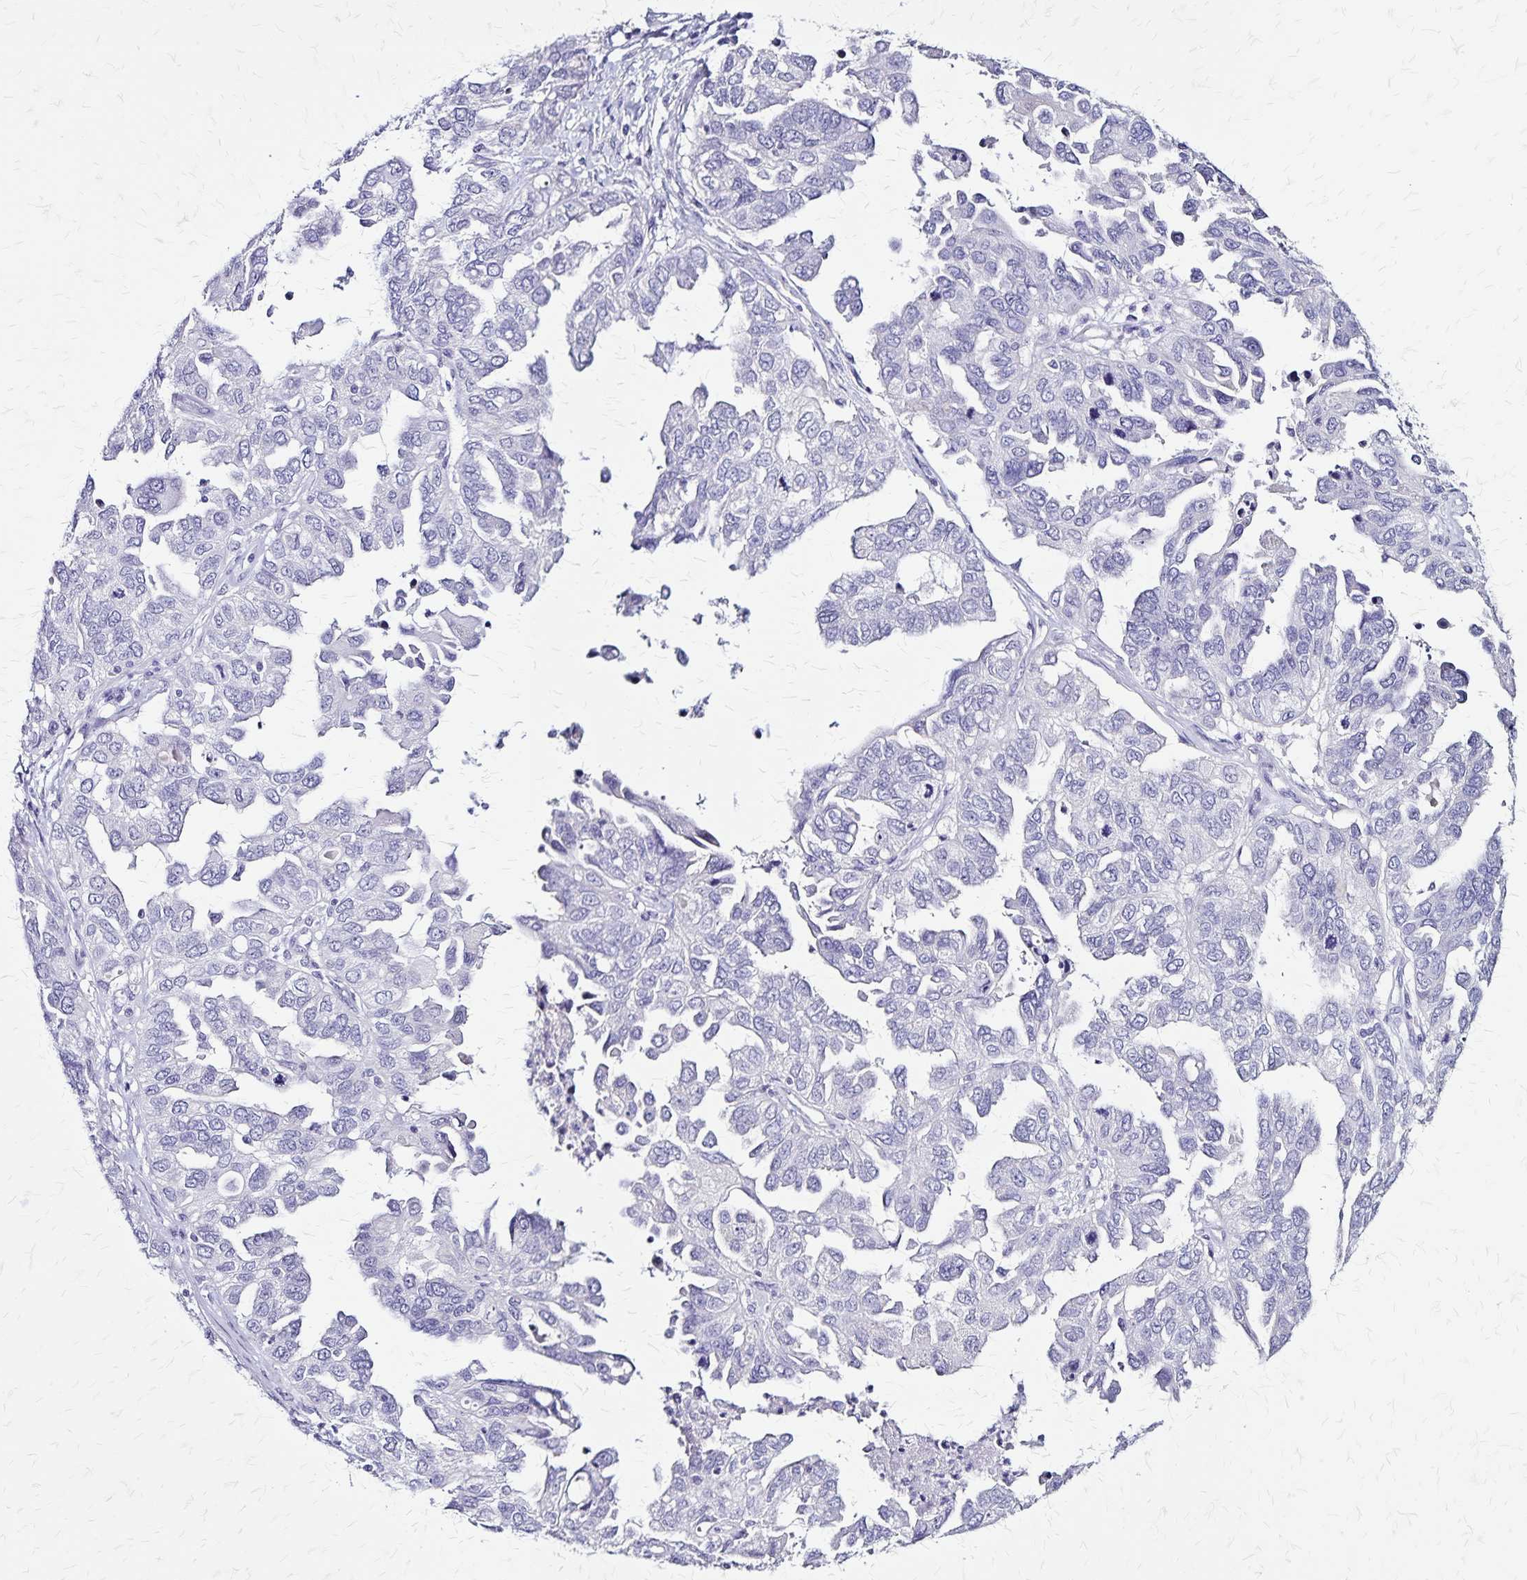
{"staining": {"intensity": "negative", "quantity": "none", "location": "none"}, "tissue": "ovarian cancer", "cell_type": "Tumor cells", "image_type": "cancer", "snomed": [{"axis": "morphology", "description": "Cystadenocarcinoma, serous, NOS"}, {"axis": "topography", "description": "Ovary"}], "caption": "DAB immunohistochemical staining of serous cystadenocarcinoma (ovarian) demonstrates no significant expression in tumor cells.", "gene": "PLXNA4", "patient": {"sex": "female", "age": 53}}